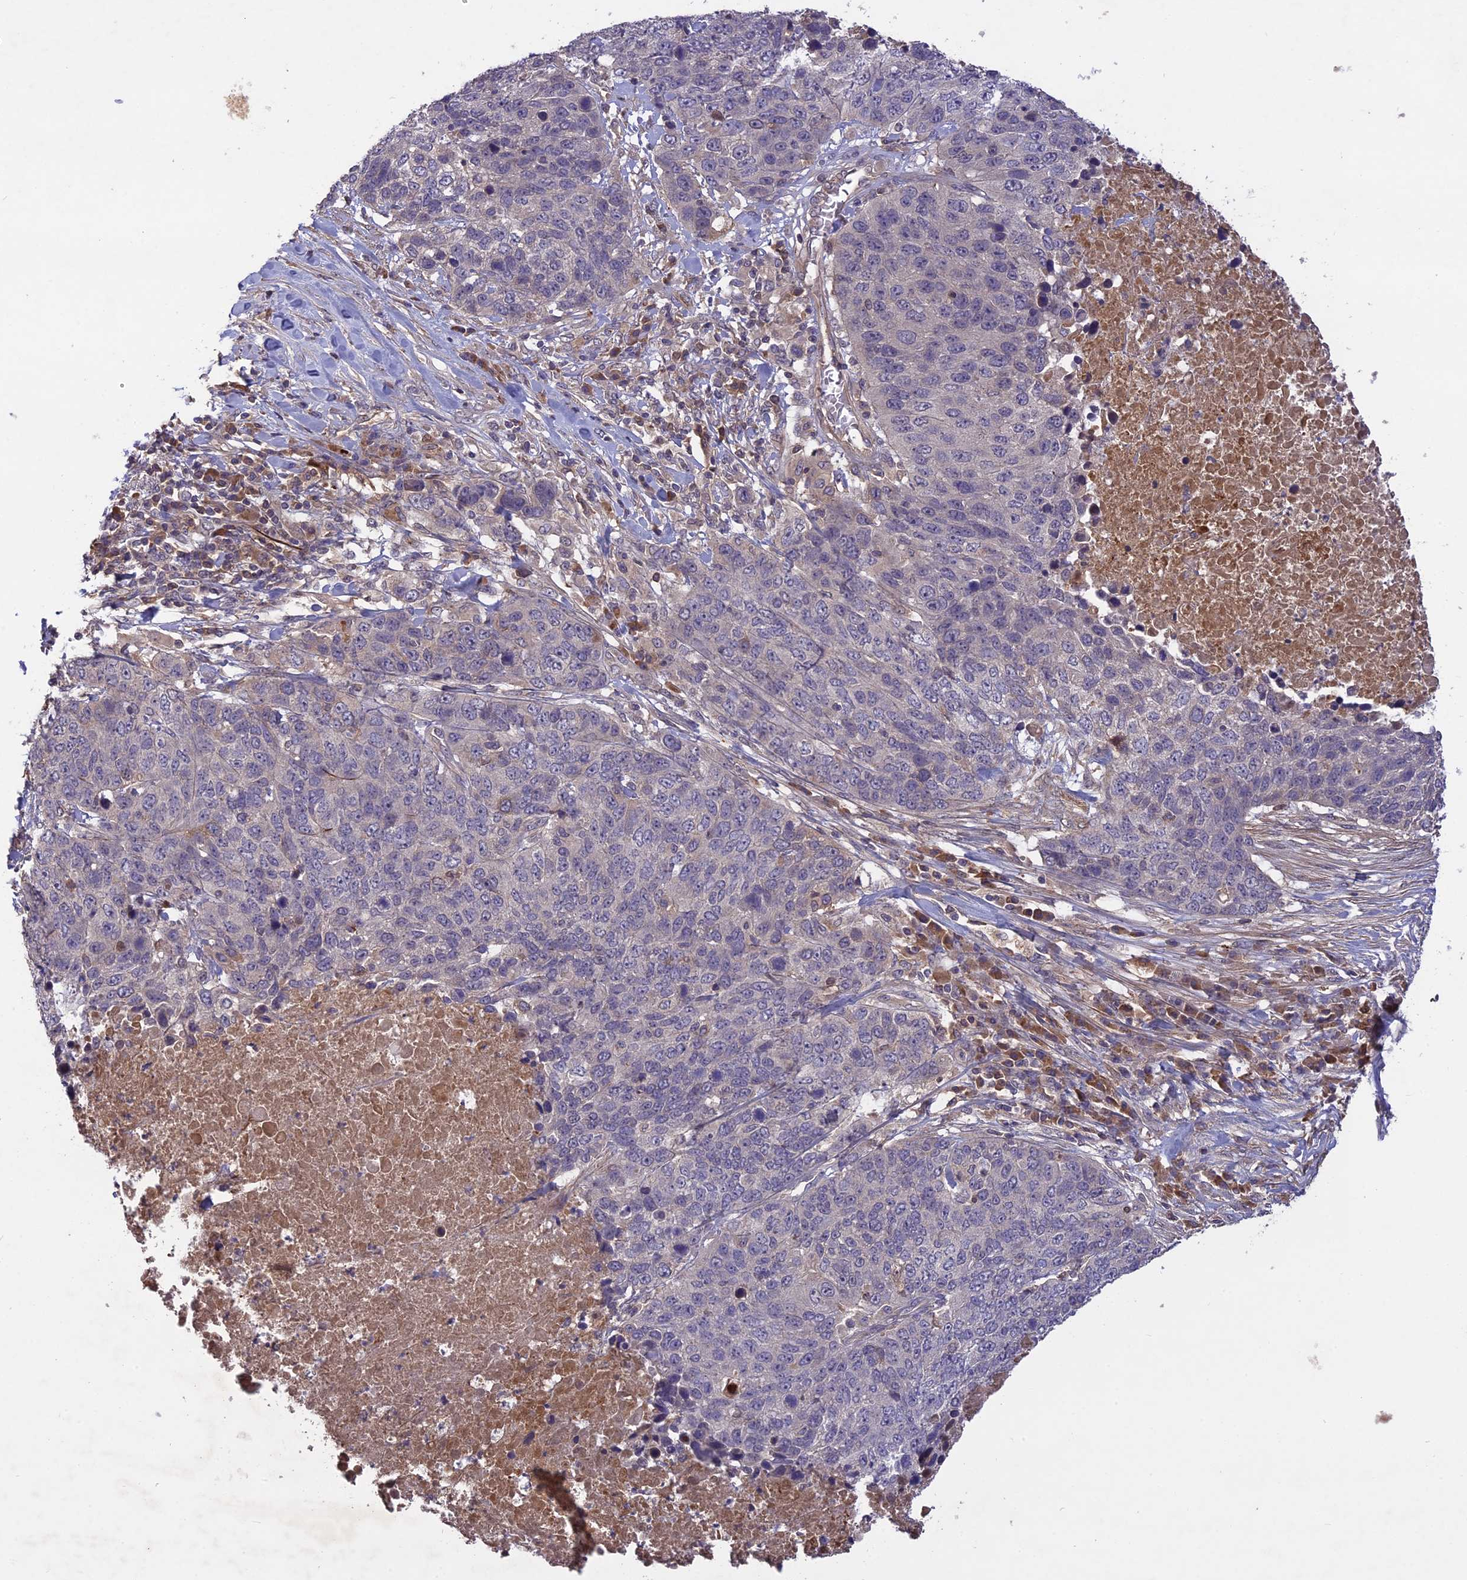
{"staining": {"intensity": "negative", "quantity": "none", "location": "none"}, "tissue": "lung cancer", "cell_type": "Tumor cells", "image_type": "cancer", "snomed": [{"axis": "morphology", "description": "Normal tissue, NOS"}, {"axis": "morphology", "description": "Squamous cell carcinoma, NOS"}, {"axis": "topography", "description": "Lymph node"}, {"axis": "topography", "description": "Lung"}], "caption": "Lung cancer stained for a protein using IHC reveals no positivity tumor cells.", "gene": "ADO", "patient": {"sex": "male", "age": 66}}